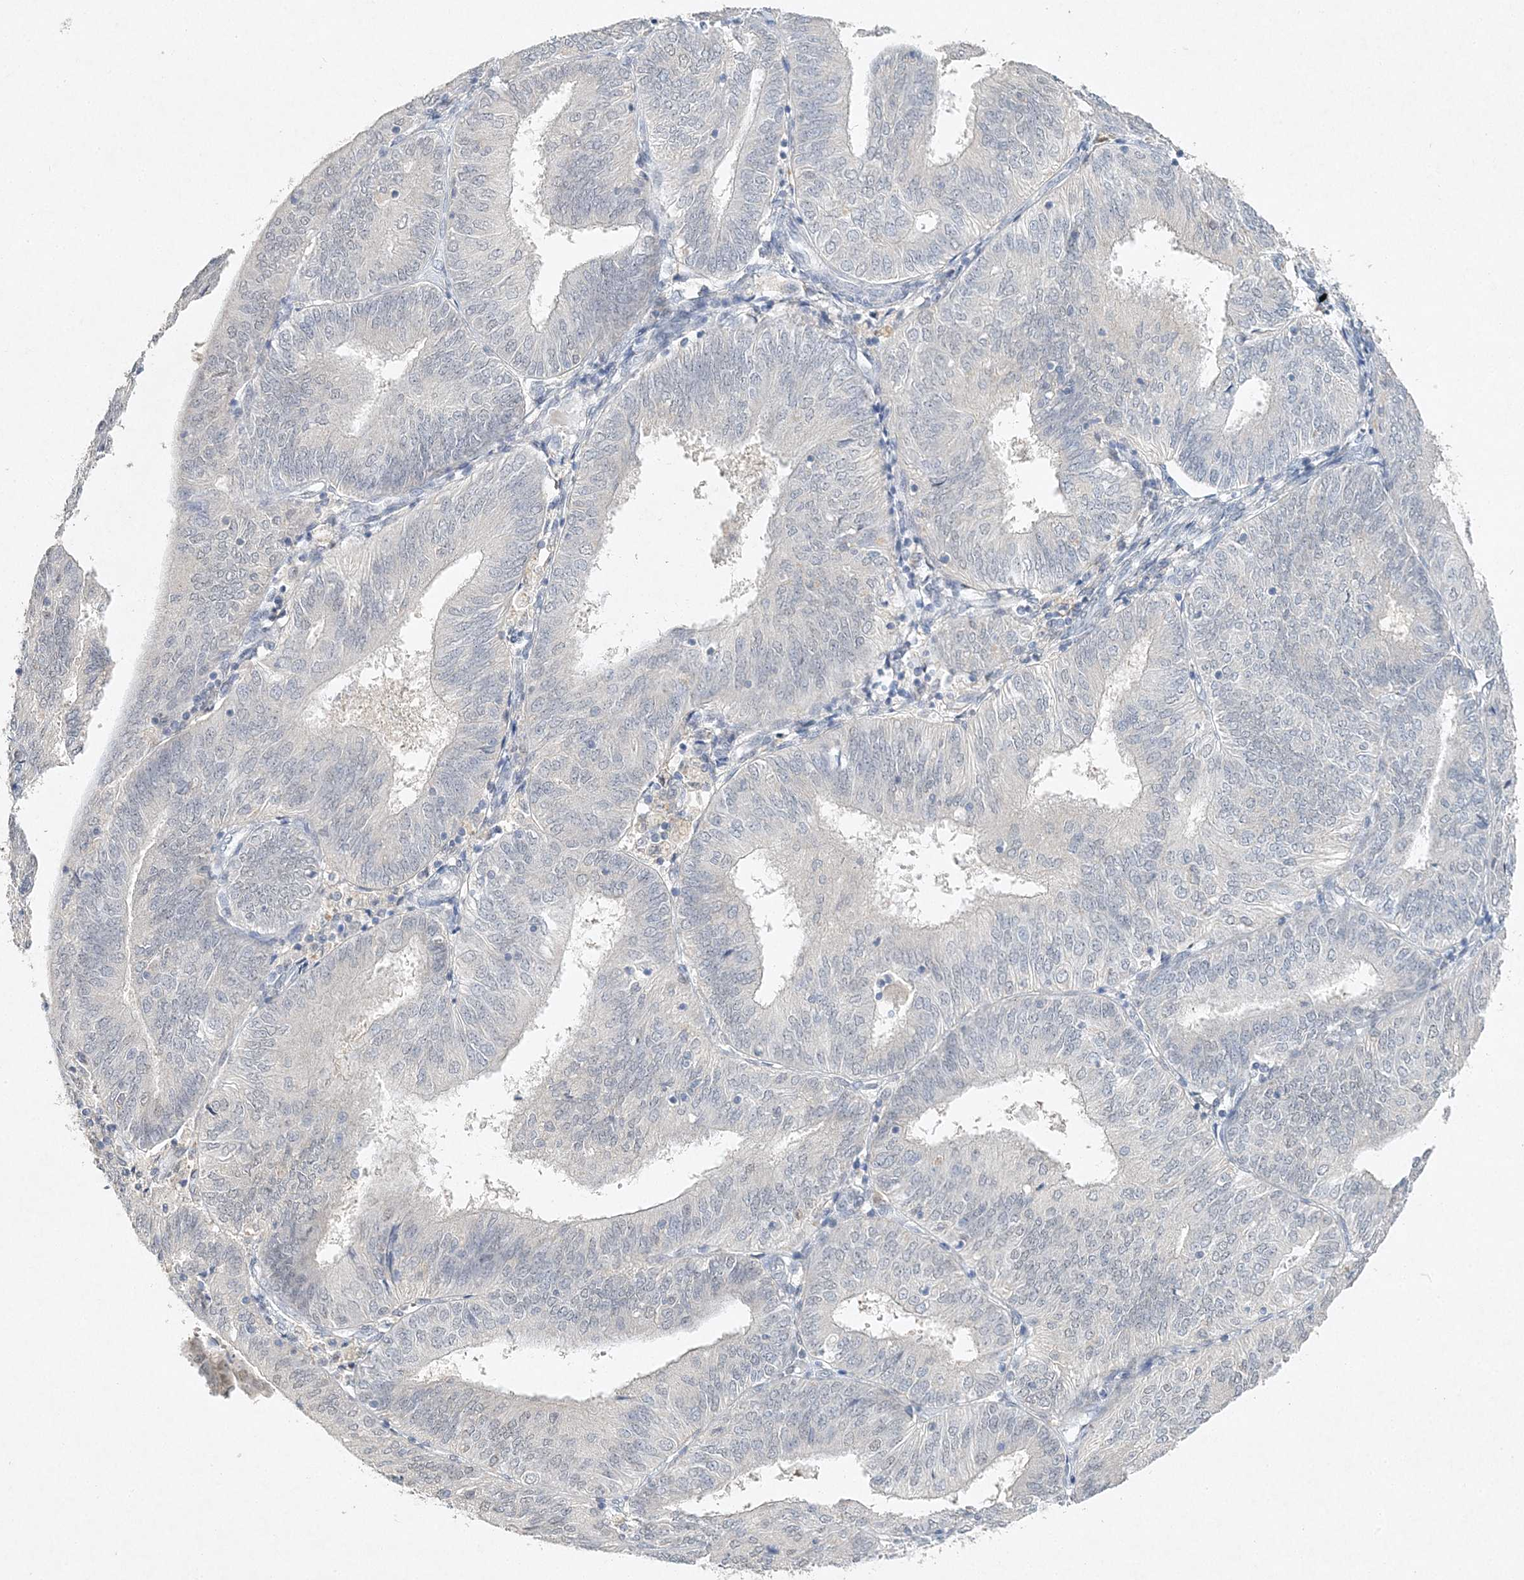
{"staining": {"intensity": "negative", "quantity": "none", "location": "none"}, "tissue": "endometrial cancer", "cell_type": "Tumor cells", "image_type": "cancer", "snomed": [{"axis": "morphology", "description": "Adenocarcinoma, NOS"}, {"axis": "topography", "description": "Endometrium"}], "caption": "Immunohistochemical staining of human adenocarcinoma (endometrial) demonstrates no significant expression in tumor cells.", "gene": "MAT2B", "patient": {"sex": "female", "age": 58}}